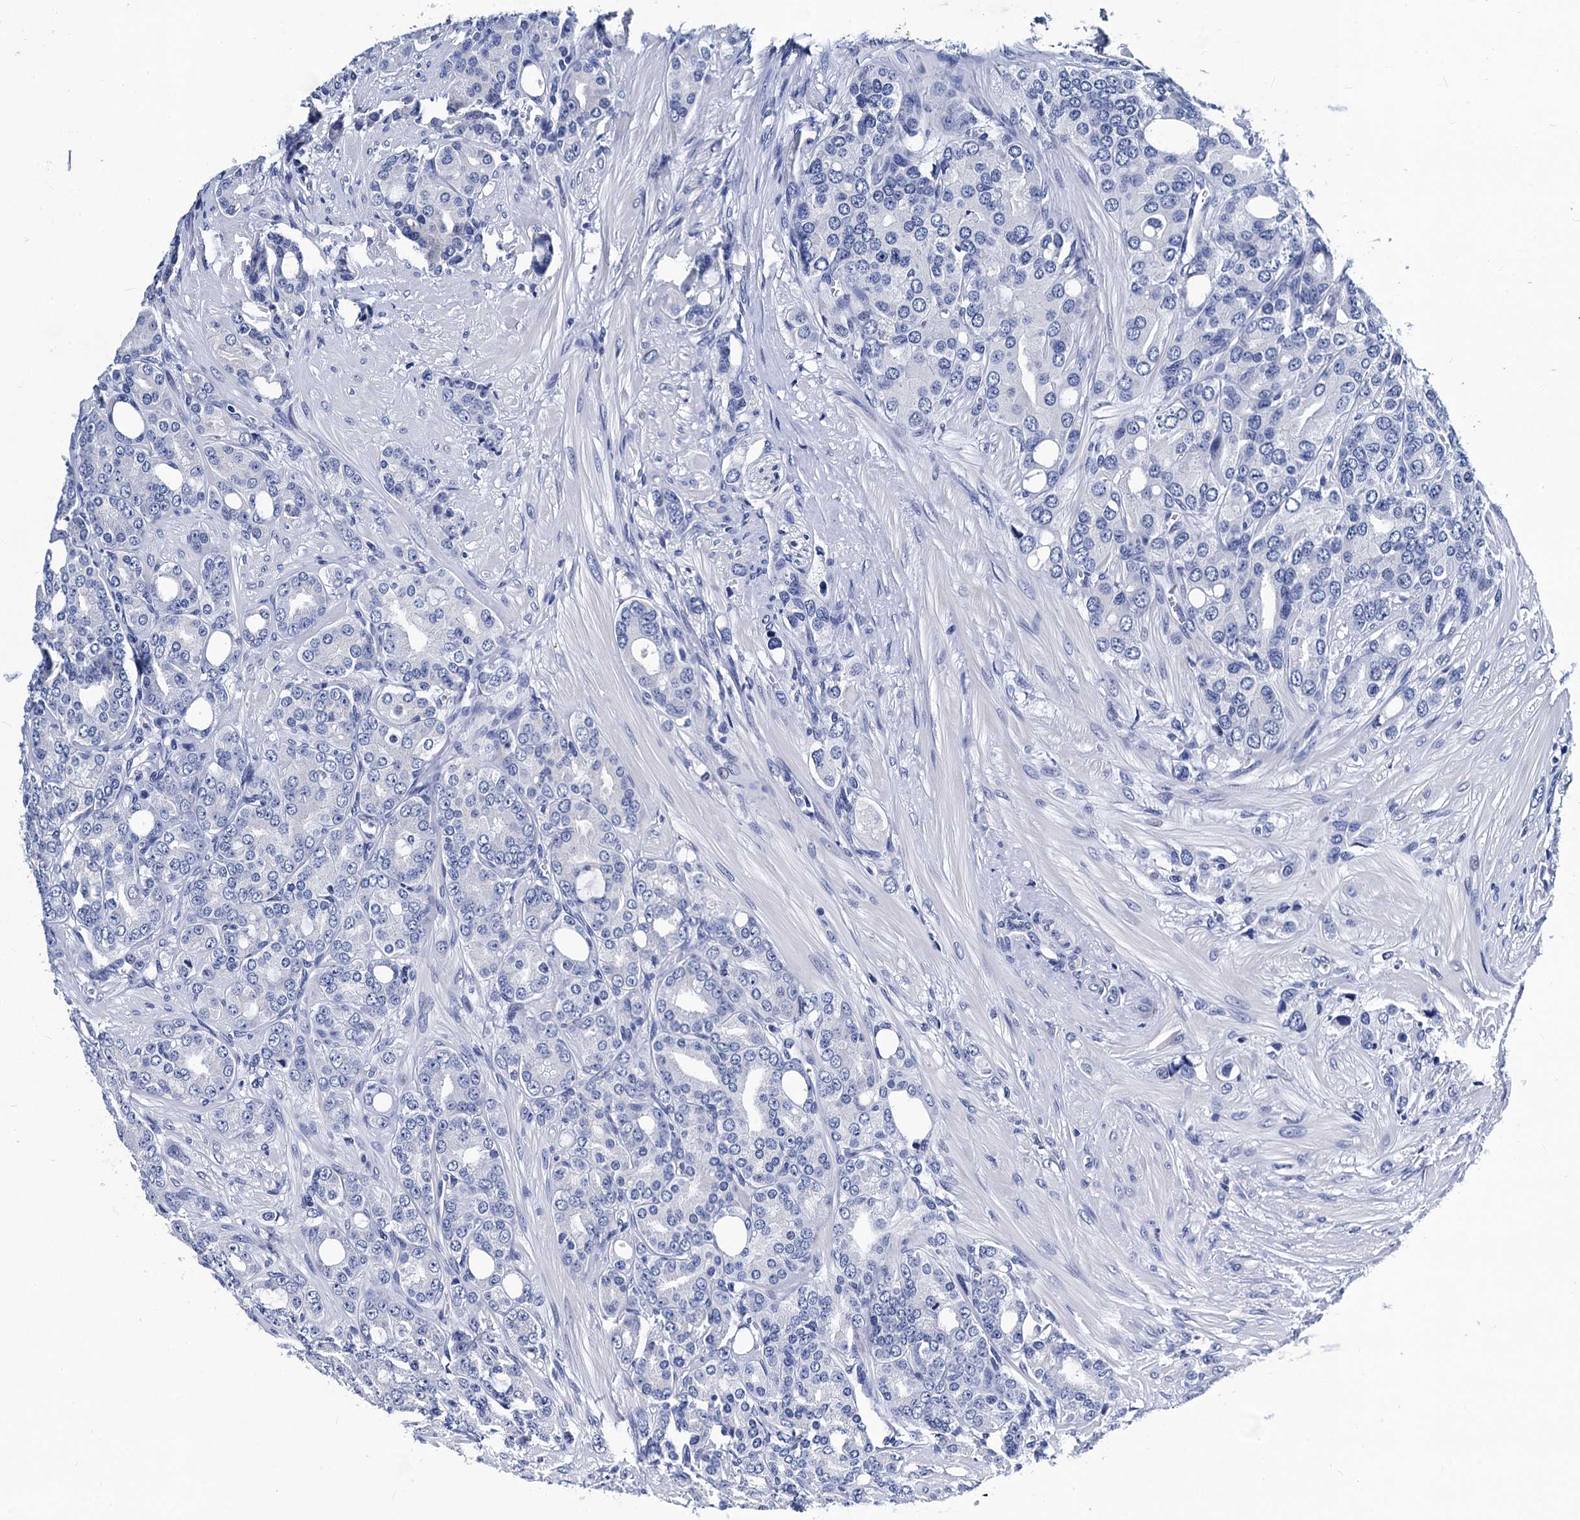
{"staining": {"intensity": "negative", "quantity": "none", "location": "none"}, "tissue": "prostate cancer", "cell_type": "Tumor cells", "image_type": "cancer", "snomed": [{"axis": "morphology", "description": "Adenocarcinoma, High grade"}, {"axis": "topography", "description": "Prostate"}], "caption": "Immunohistochemistry micrograph of human prostate cancer (adenocarcinoma (high-grade)) stained for a protein (brown), which exhibits no positivity in tumor cells. The staining was performed using DAB (3,3'-diaminobenzidine) to visualize the protein expression in brown, while the nuclei were stained in blue with hematoxylin (Magnification: 20x).", "gene": "LRRC30", "patient": {"sex": "male", "age": 62}}